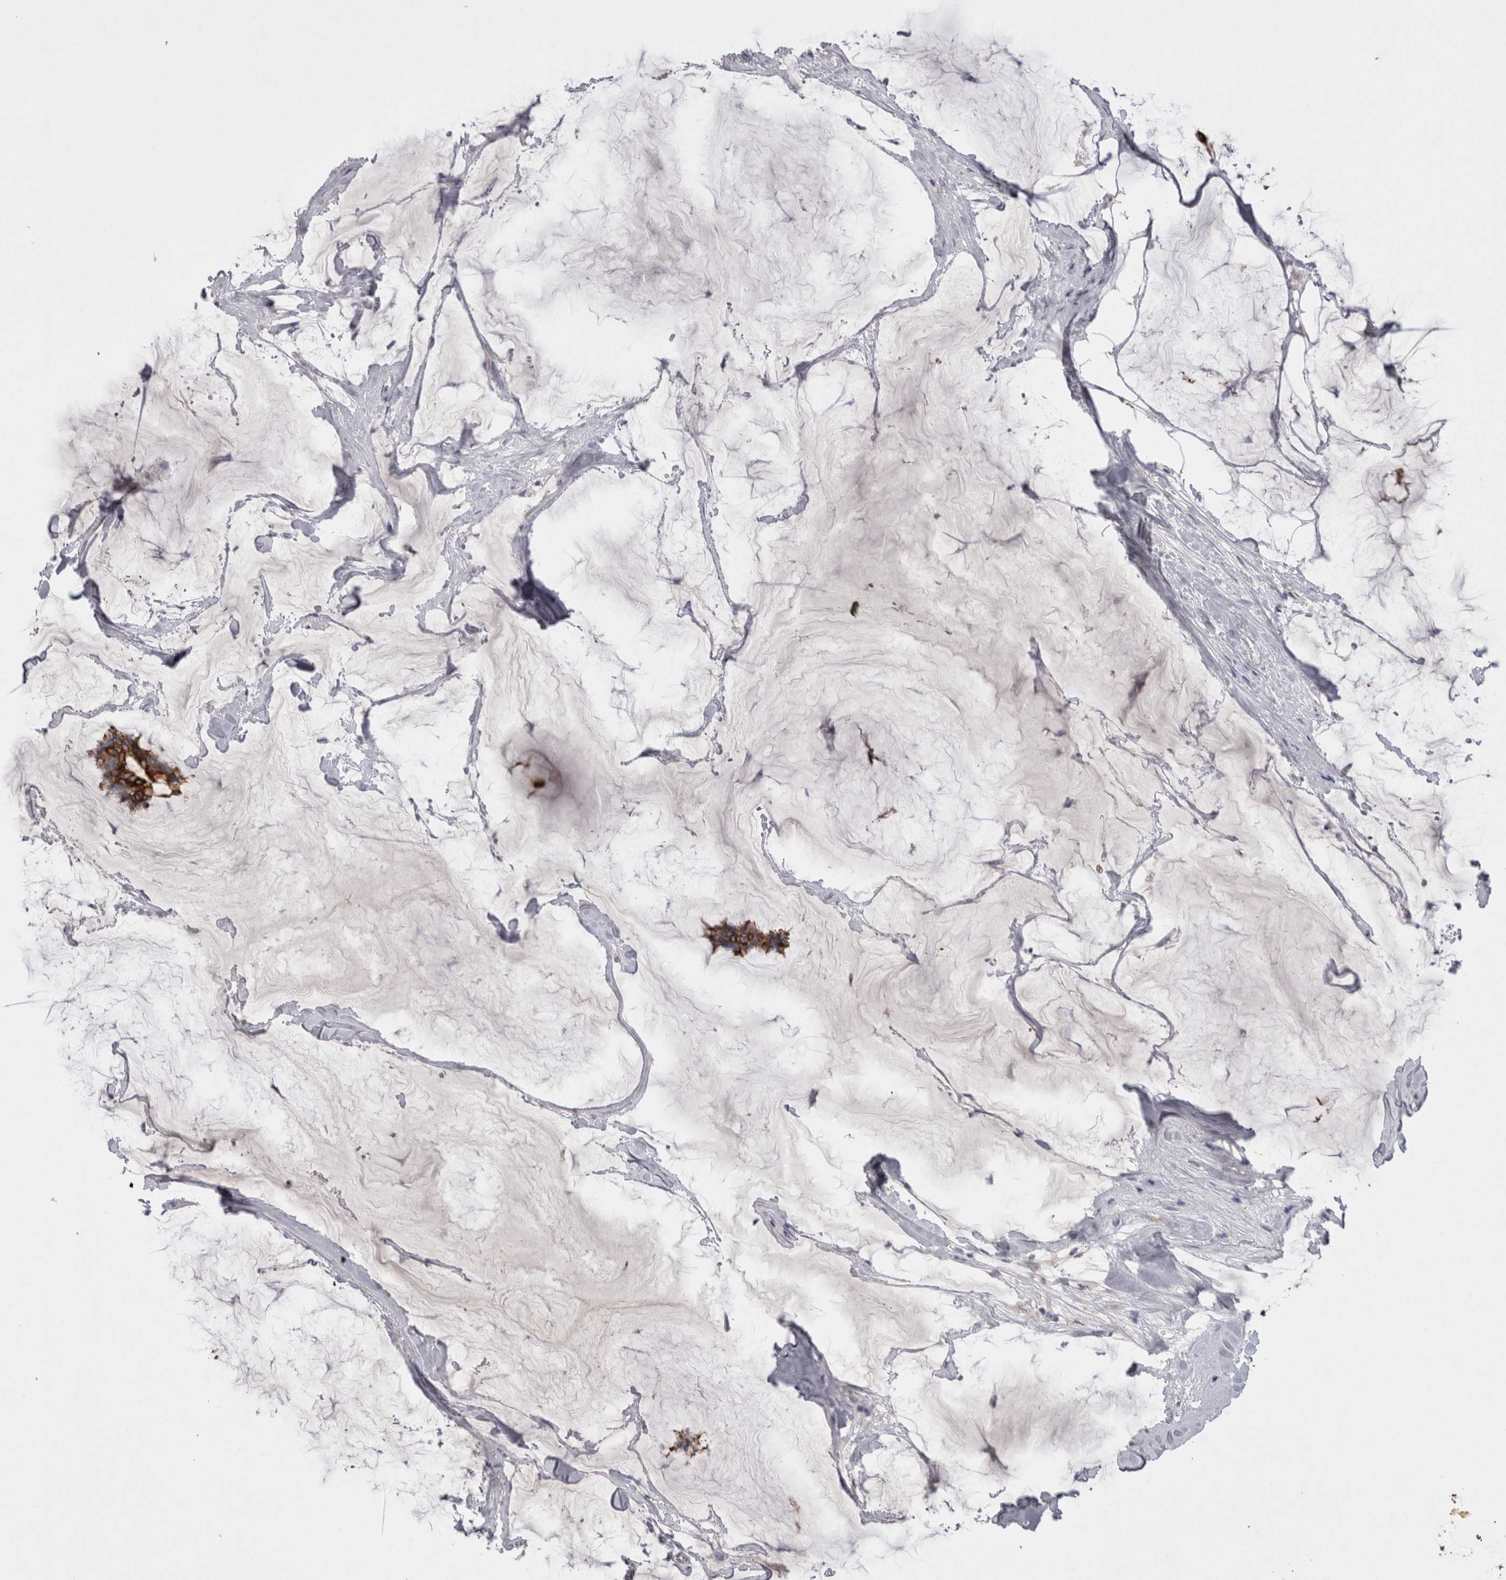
{"staining": {"intensity": "strong", "quantity": ">75%", "location": "cytoplasmic/membranous"}, "tissue": "breast cancer", "cell_type": "Tumor cells", "image_type": "cancer", "snomed": [{"axis": "morphology", "description": "Duct carcinoma"}, {"axis": "topography", "description": "Breast"}], "caption": "Breast intraductal carcinoma stained for a protein (brown) exhibits strong cytoplasmic/membranous positive expression in approximately >75% of tumor cells.", "gene": "LRRC40", "patient": {"sex": "female", "age": 93}}